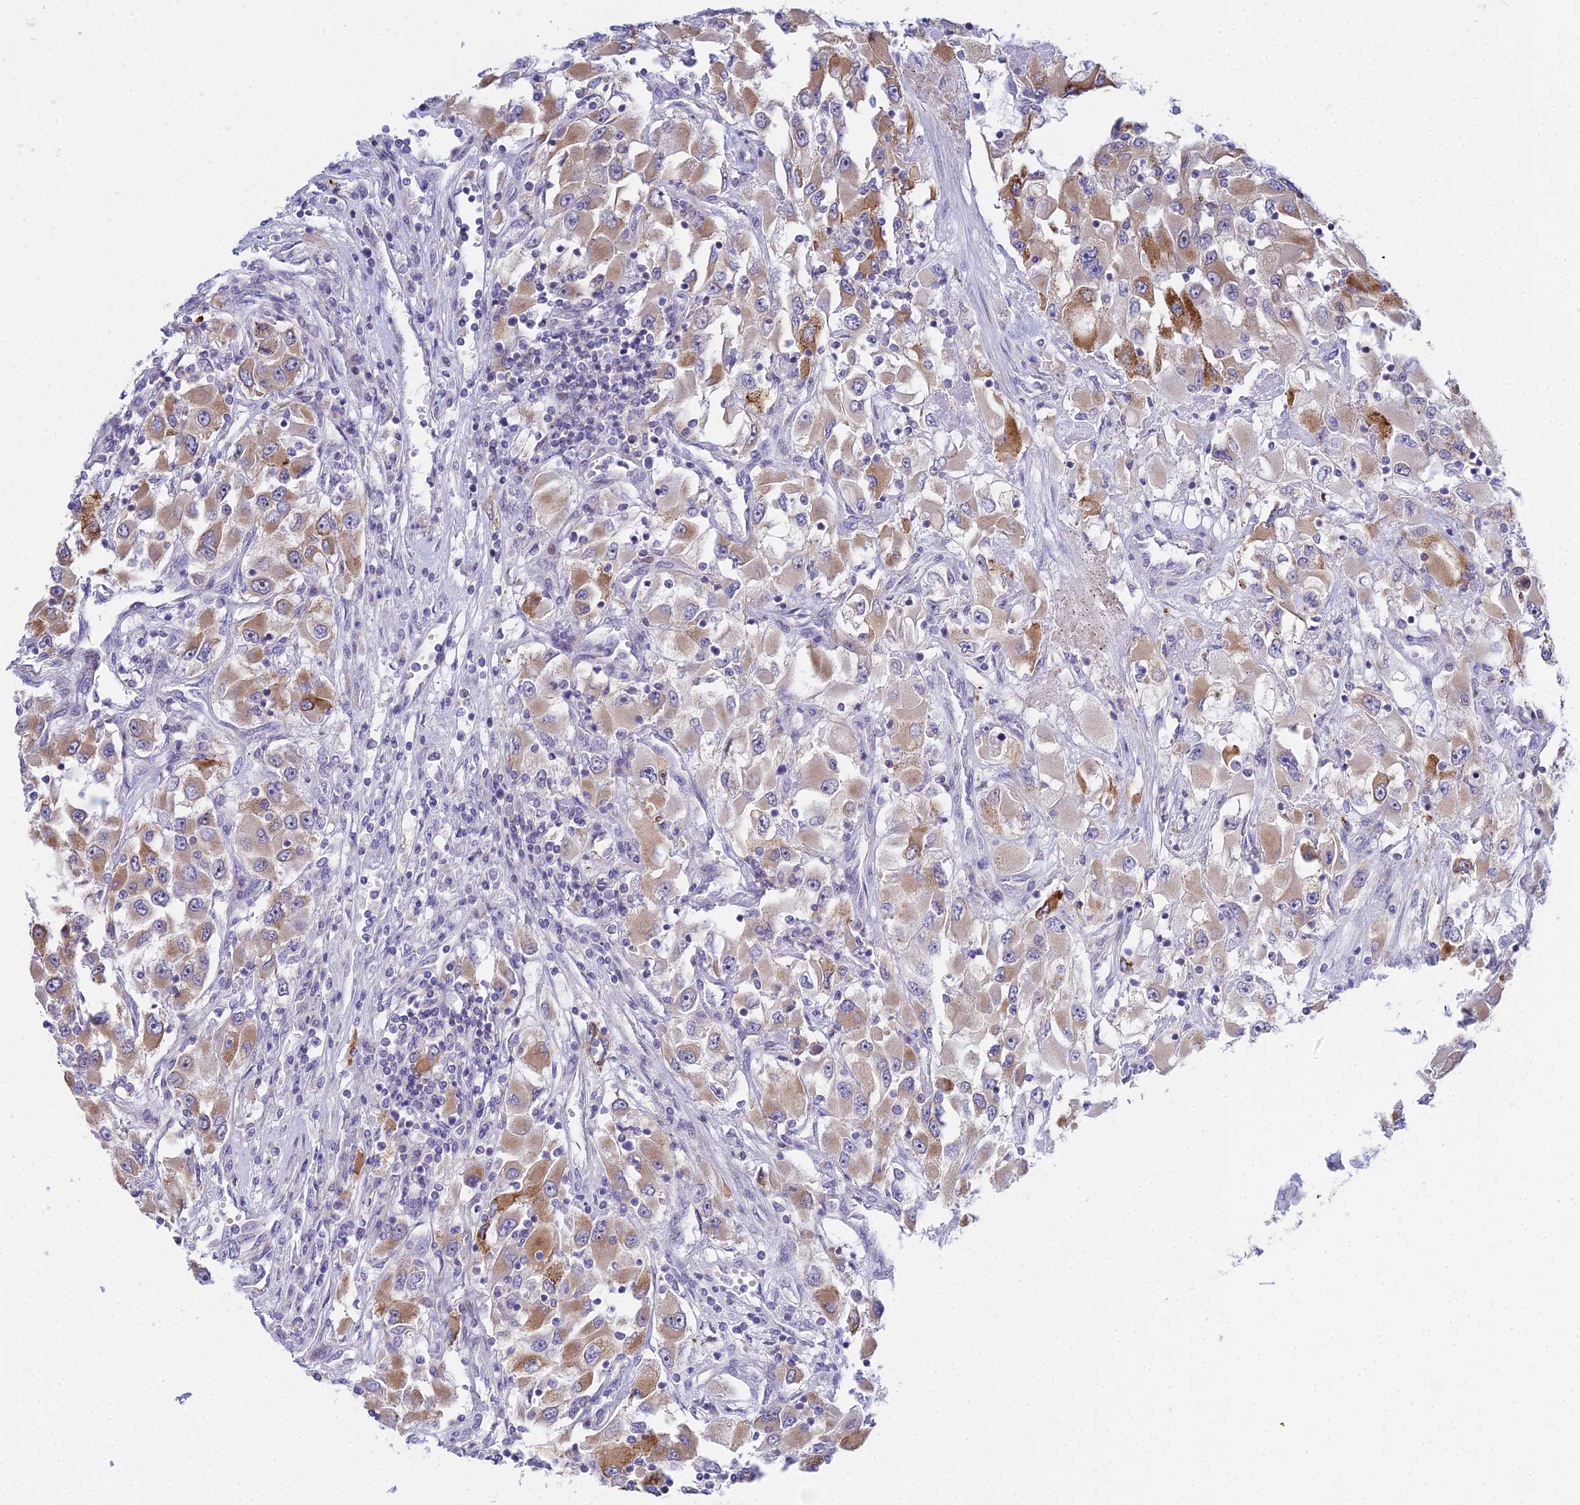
{"staining": {"intensity": "moderate", "quantity": ">75%", "location": "cytoplasmic/membranous"}, "tissue": "renal cancer", "cell_type": "Tumor cells", "image_type": "cancer", "snomed": [{"axis": "morphology", "description": "Adenocarcinoma, NOS"}, {"axis": "topography", "description": "Kidney"}], "caption": "This photomicrograph reveals renal cancer (adenocarcinoma) stained with immunohistochemistry to label a protein in brown. The cytoplasmic/membranous of tumor cells show moderate positivity for the protein. Nuclei are counter-stained blue.", "gene": "PRR13", "patient": {"sex": "female", "age": 52}}